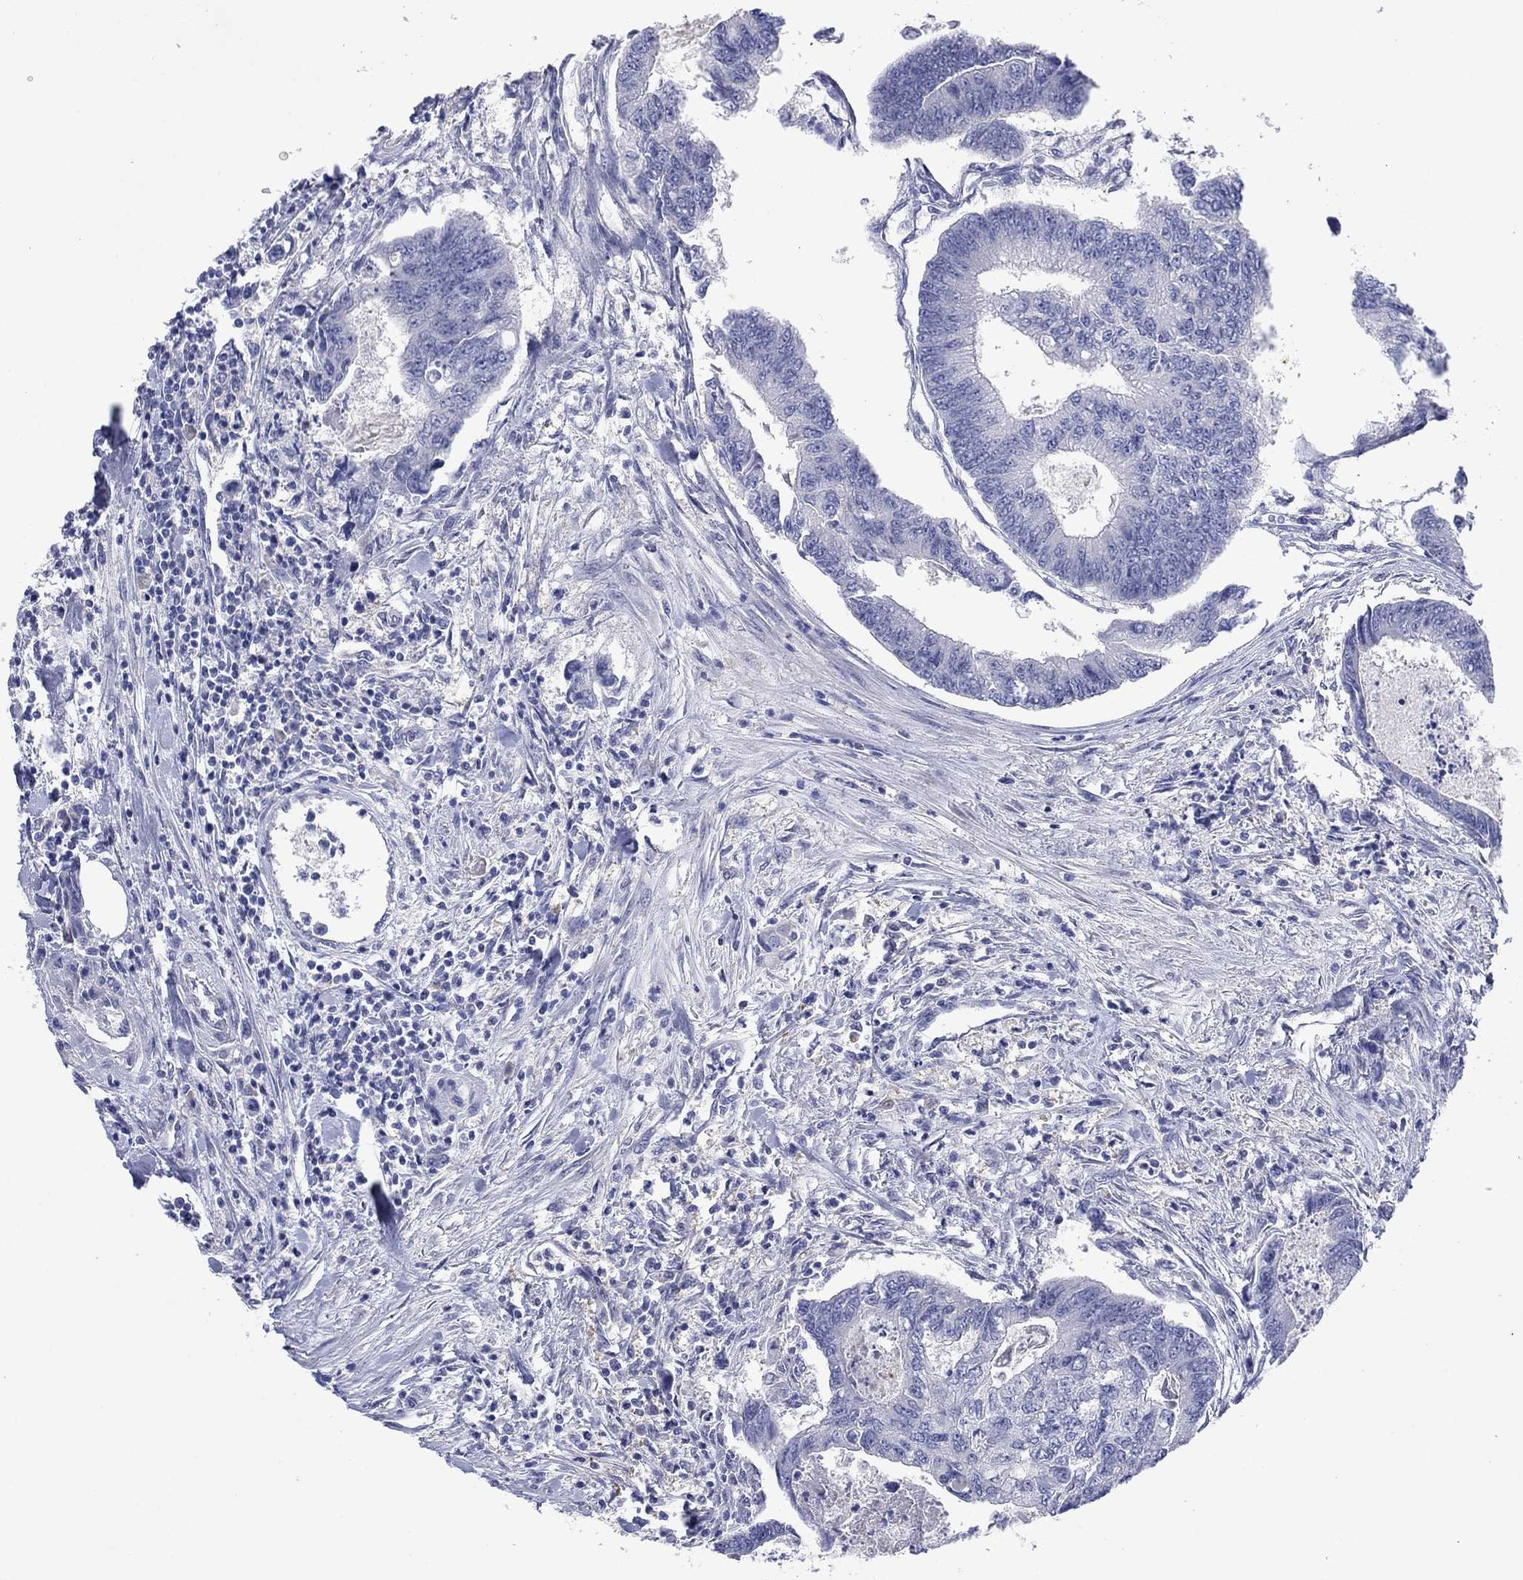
{"staining": {"intensity": "negative", "quantity": "none", "location": "none"}, "tissue": "colorectal cancer", "cell_type": "Tumor cells", "image_type": "cancer", "snomed": [{"axis": "morphology", "description": "Adenocarcinoma, NOS"}, {"axis": "topography", "description": "Colon"}], "caption": "Image shows no significant protein positivity in tumor cells of colorectal cancer. Brightfield microscopy of IHC stained with DAB (3,3'-diaminobenzidine) (brown) and hematoxylin (blue), captured at high magnification.", "gene": "PLCL2", "patient": {"sex": "female", "age": 65}}